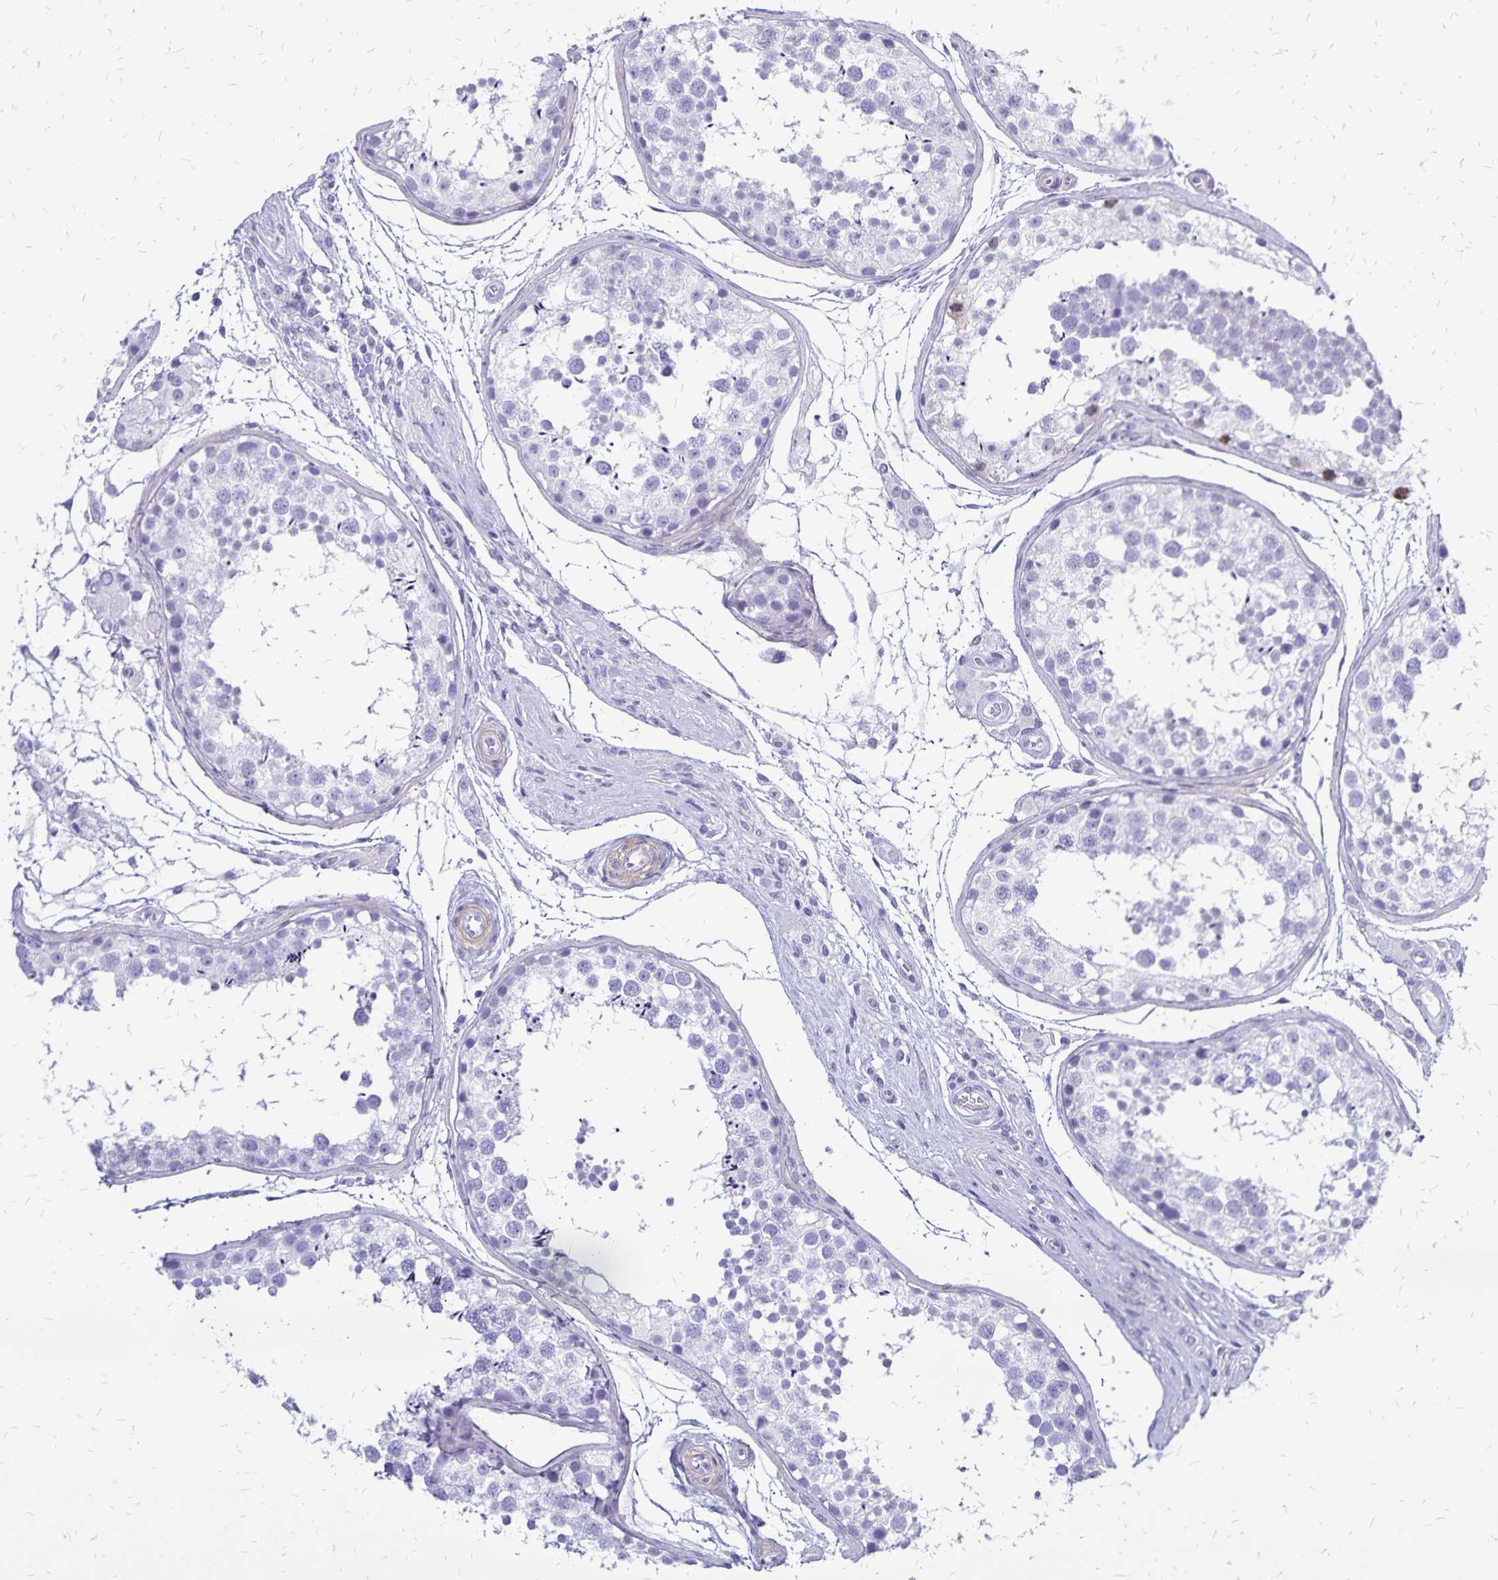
{"staining": {"intensity": "moderate", "quantity": "<25%", "location": "nuclear"}, "tissue": "testis", "cell_type": "Cells in seminiferous ducts", "image_type": "normal", "snomed": [{"axis": "morphology", "description": "Normal tissue, NOS"}, {"axis": "morphology", "description": "Seminoma, NOS"}, {"axis": "topography", "description": "Testis"}], "caption": "This is an image of IHC staining of unremarkable testis, which shows moderate expression in the nuclear of cells in seminiferous ducts.", "gene": "HMGB3", "patient": {"sex": "male", "age": 29}}